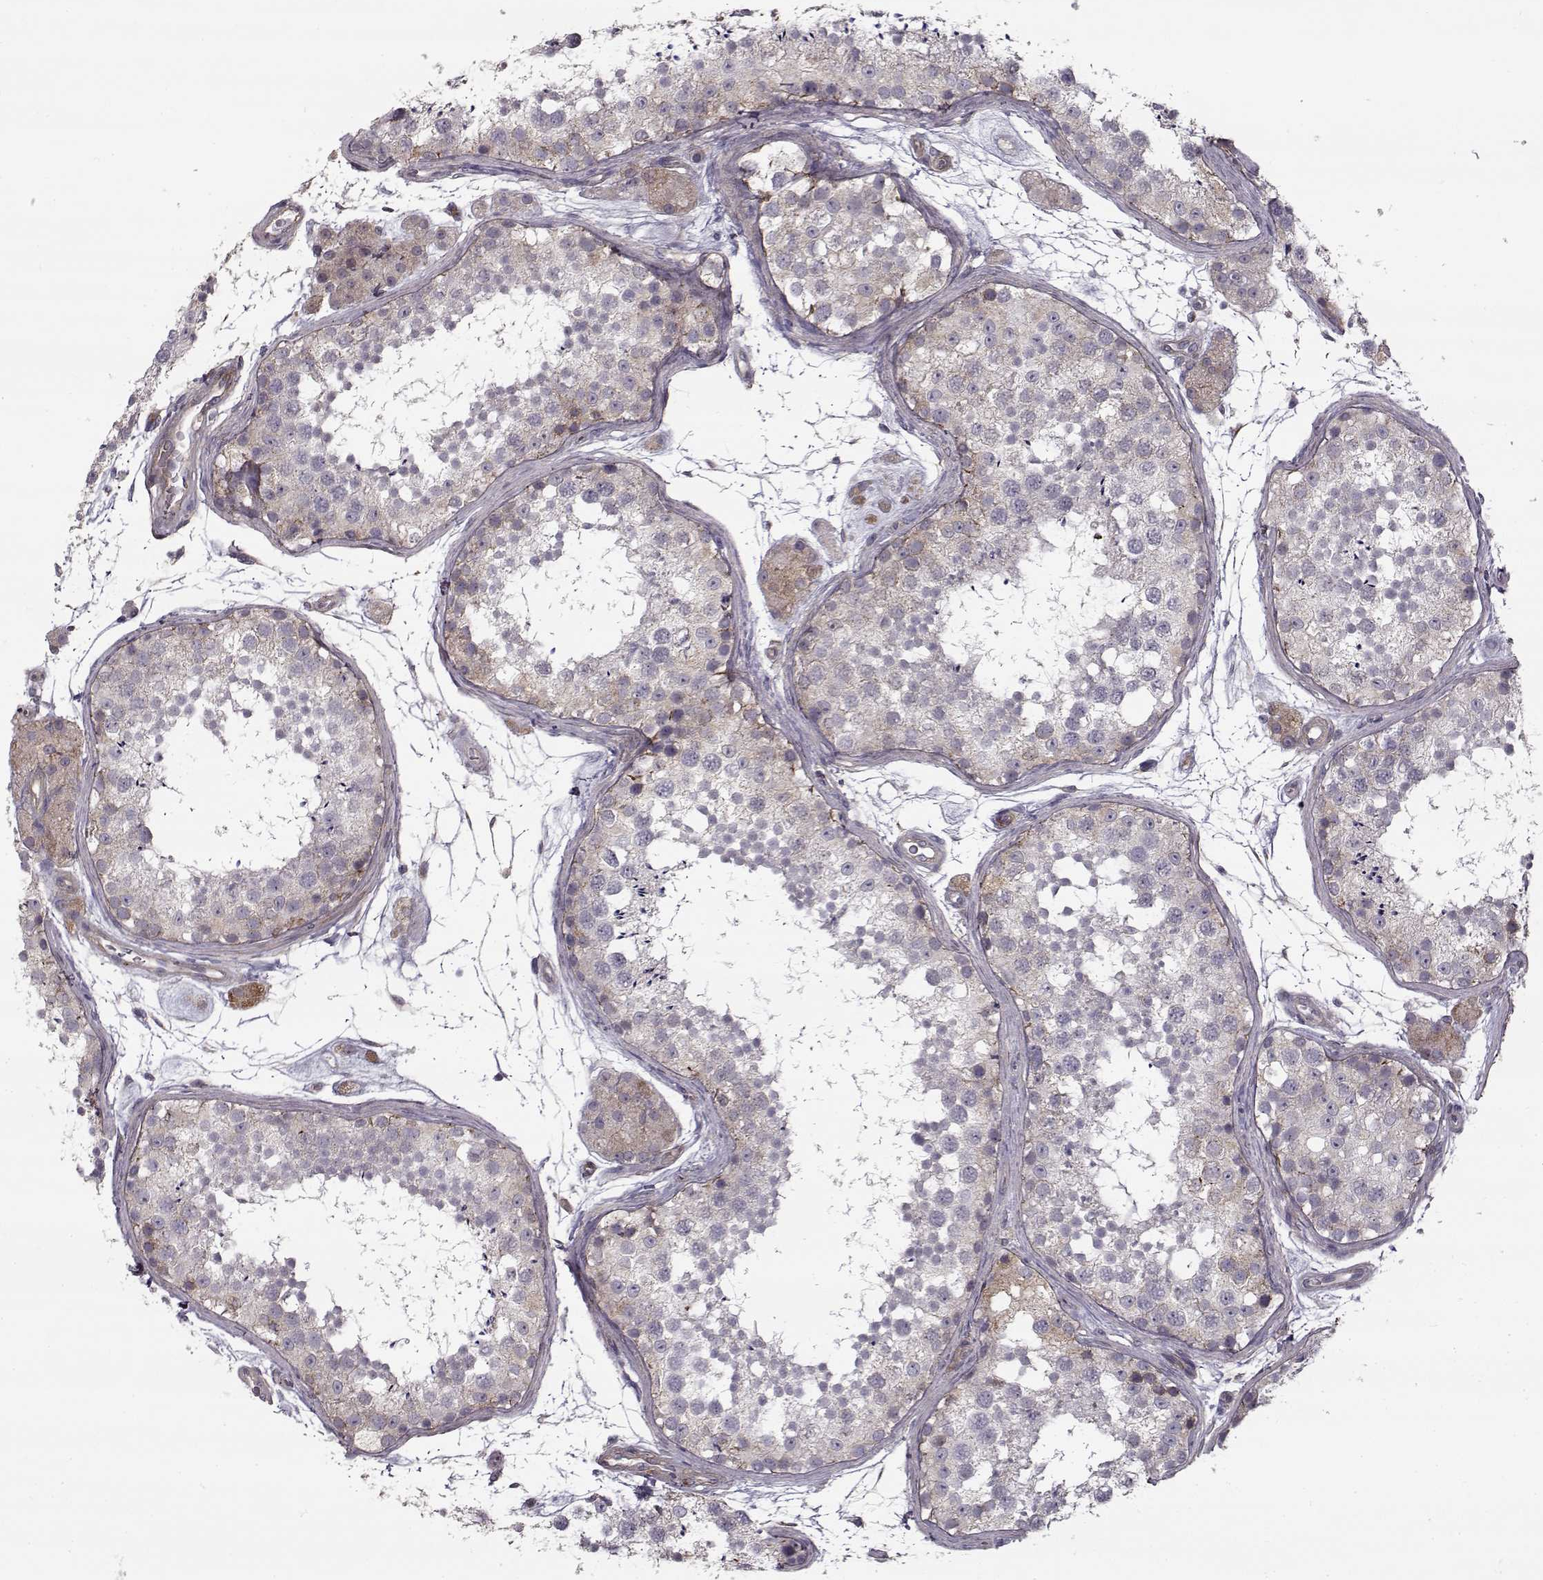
{"staining": {"intensity": "weak", "quantity": "<25%", "location": "cytoplasmic/membranous"}, "tissue": "testis", "cell_type": "Cells in seminiferous ducts", "image_type": "normal", "snomed": [{"axis": "morphology", "description": "Normal tissue, NOS"}, {"axis": "topography", "description": "Testis"}], "caption": "Immunohistochemistry micrograph of benign testis: human testis stained with DAB shows no significant protein staining in cells in seminiferous ducts.", "gene": "LAMB2", "patient": {"sex": "male", "age": 41}}